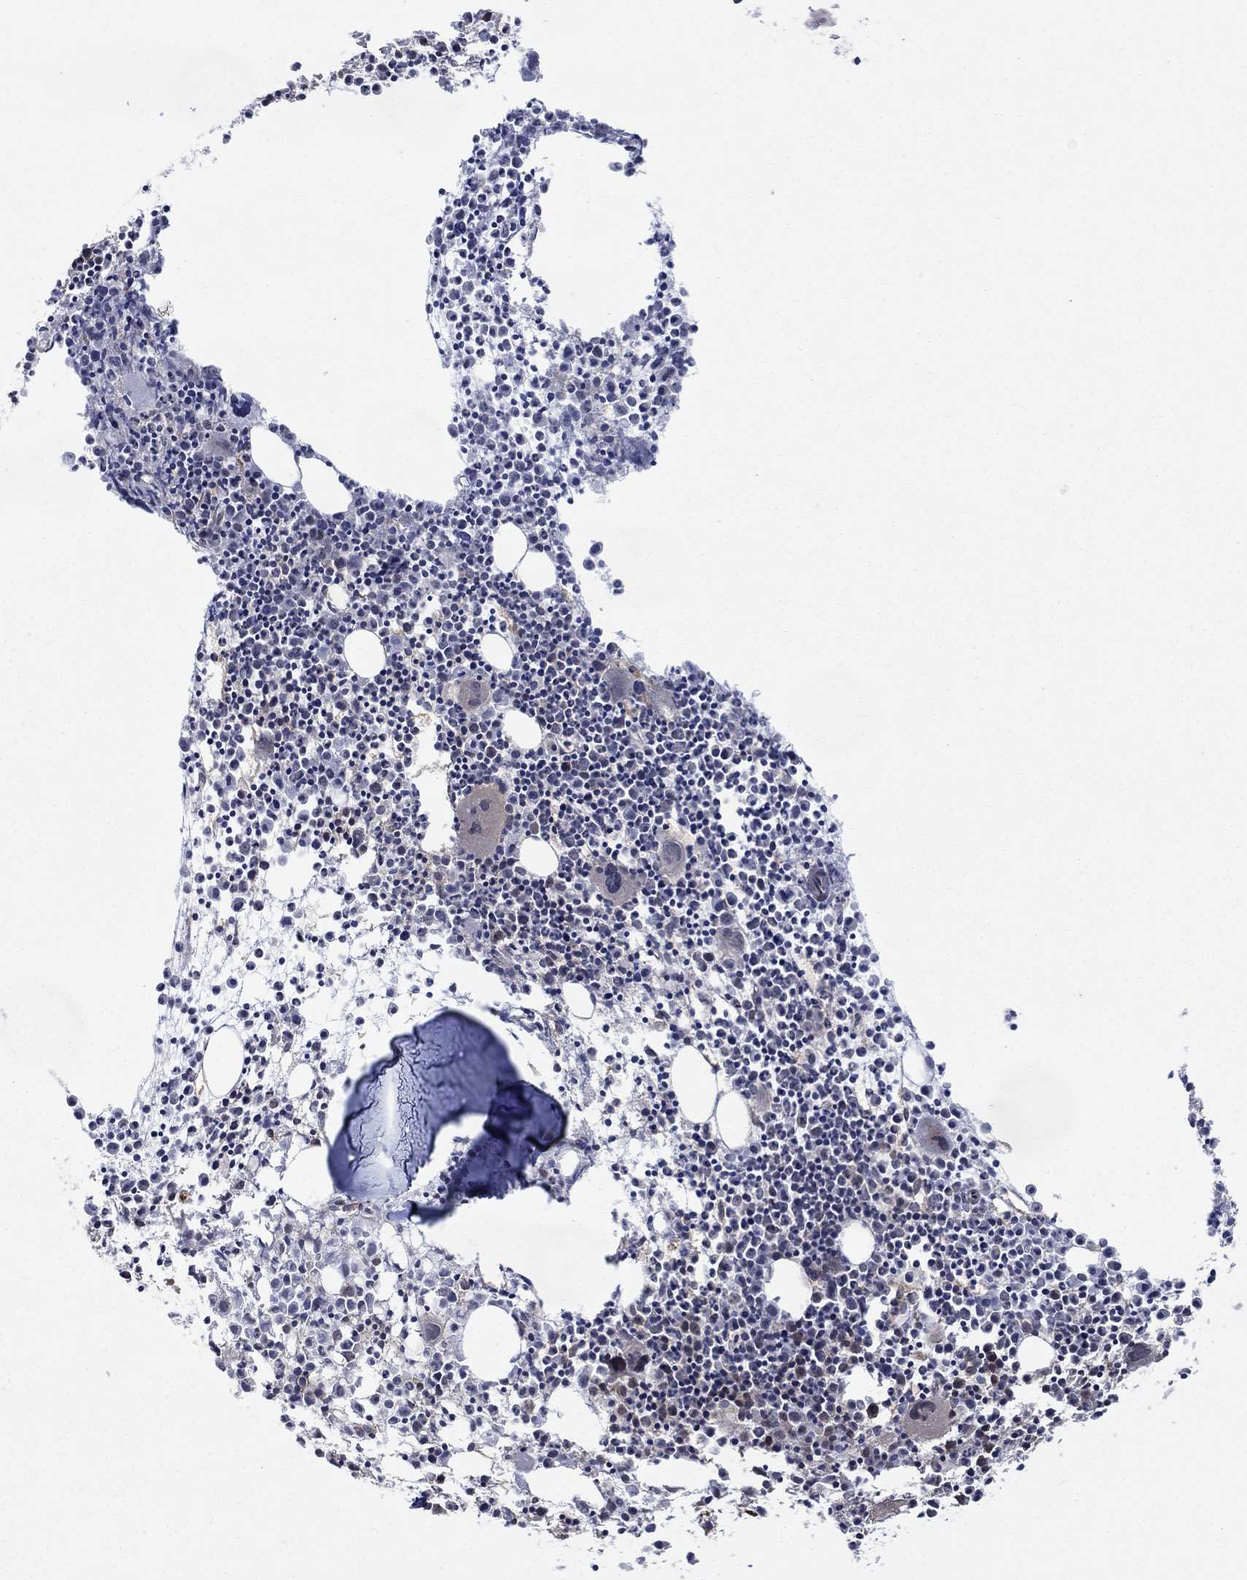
{"staining": {"intensity": "strong", "quantity": "<25%", "location": "cytoplasmic/membranous,nuclear"}, "tissue": "bone marrow", "cell_type": "Hematopoietic cells", "image_type": "normal", "snomed": [{"axis": "morphology", "description": "Normal tissue, NOS"}, {"axis": "morphology", "description": "Inflammation, NOS"}, {"axis": "topography", "description": "Bone marrow"}], "caption": "IHC photomicrograph of benign bone marrow stained for a protein (brown), which shows medium levels of strong cytoplasmic/membranous,nuclear expression in about <25% of hematopoietic cells.", "gene": "SH3RF1", "patient": {"sex": "male", "age": 3}}